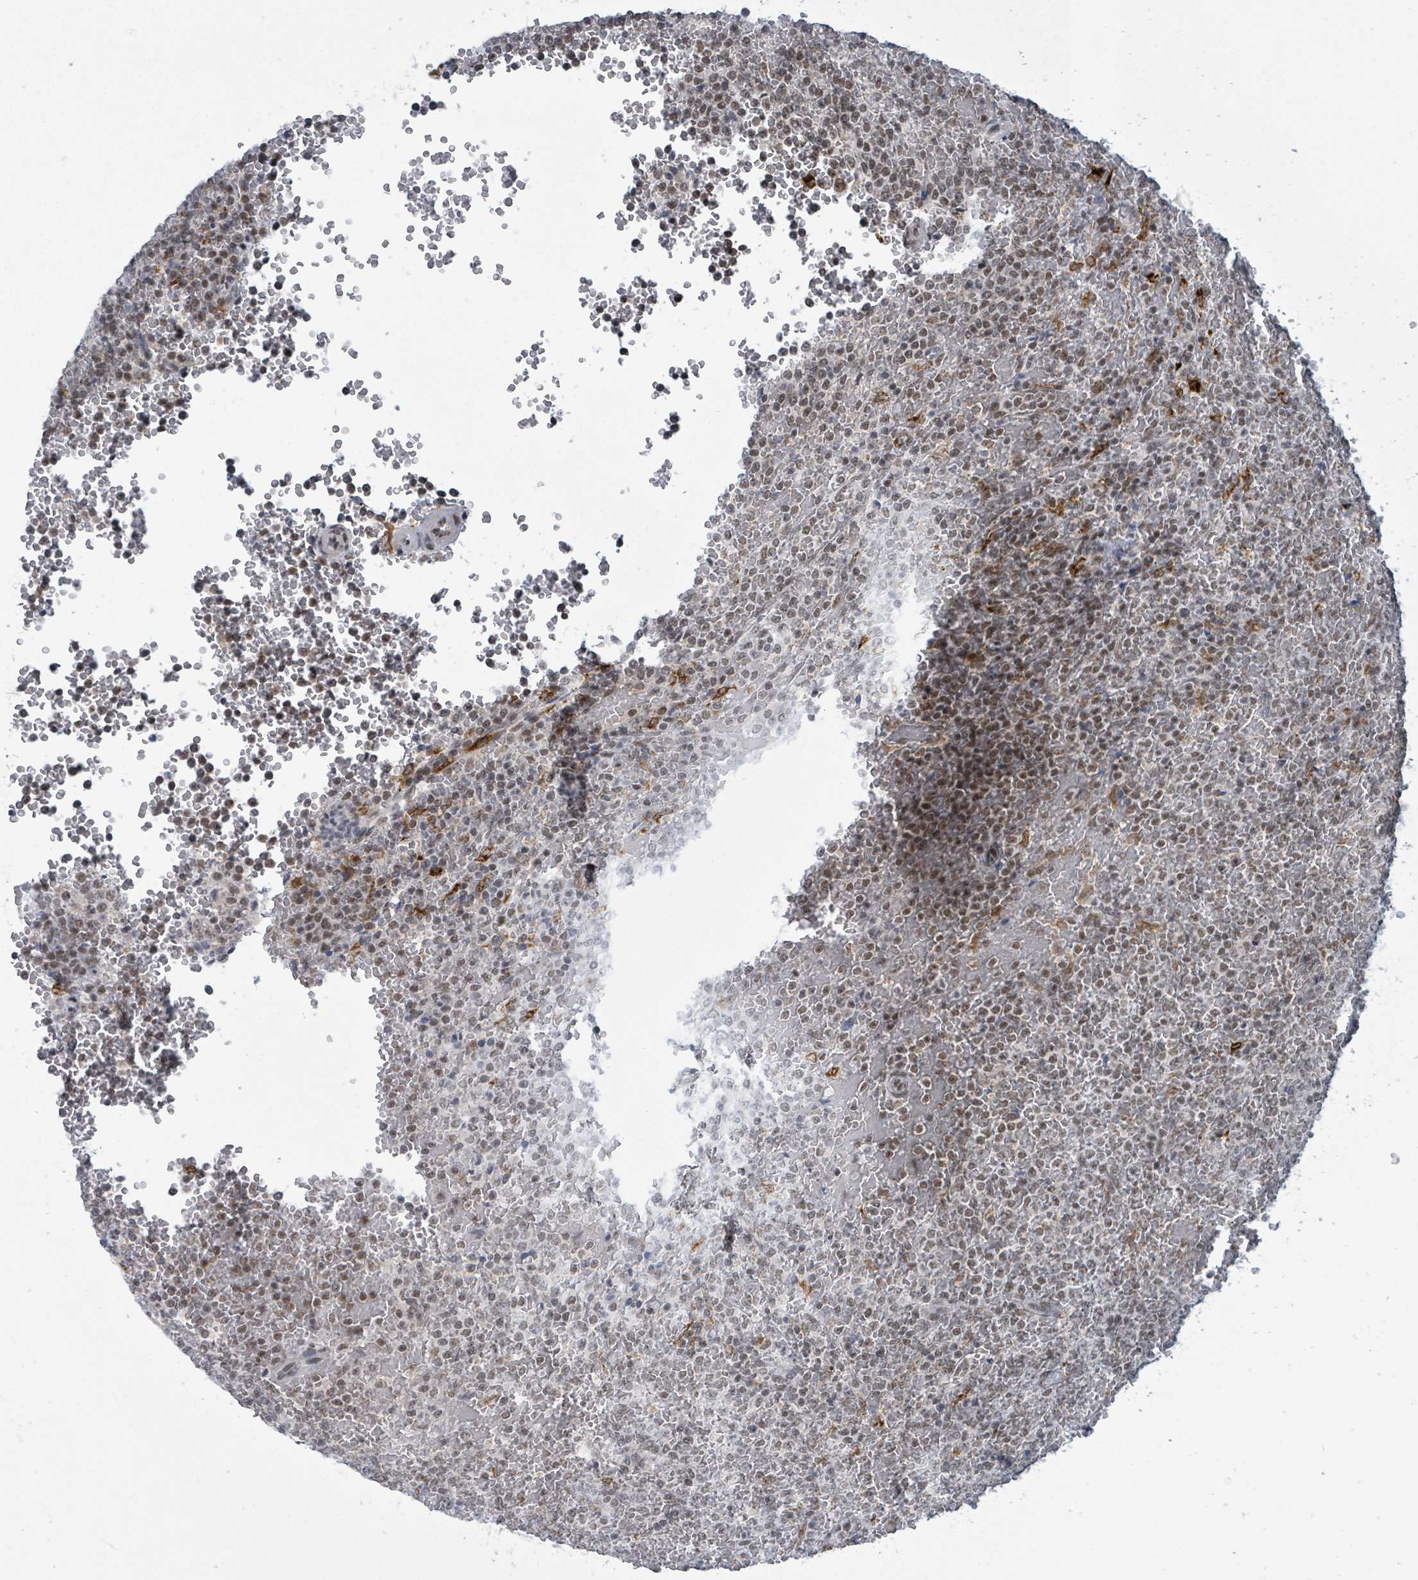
{"staining": {"intensity": "weak", "quantity": "25%-75%", "location": "nuclear"}, "tissue": "lymphoma", "cell_type": "Tumor cells", "image_type": "cancer", "snomed": [{"axis": "morphology", "description": "Malignant lymphoma, non-Hodgkin's type, Low grade"}, {"axis": "topography", "description": "Spleen"}], "caption": "There is low levels of weak nuclear staining in tumor cells of lymphoma, as demonstrated by immunohistochemical staining (brown color).", "gene": "BANP", "patient": {"sex": "male", "age": 60}}